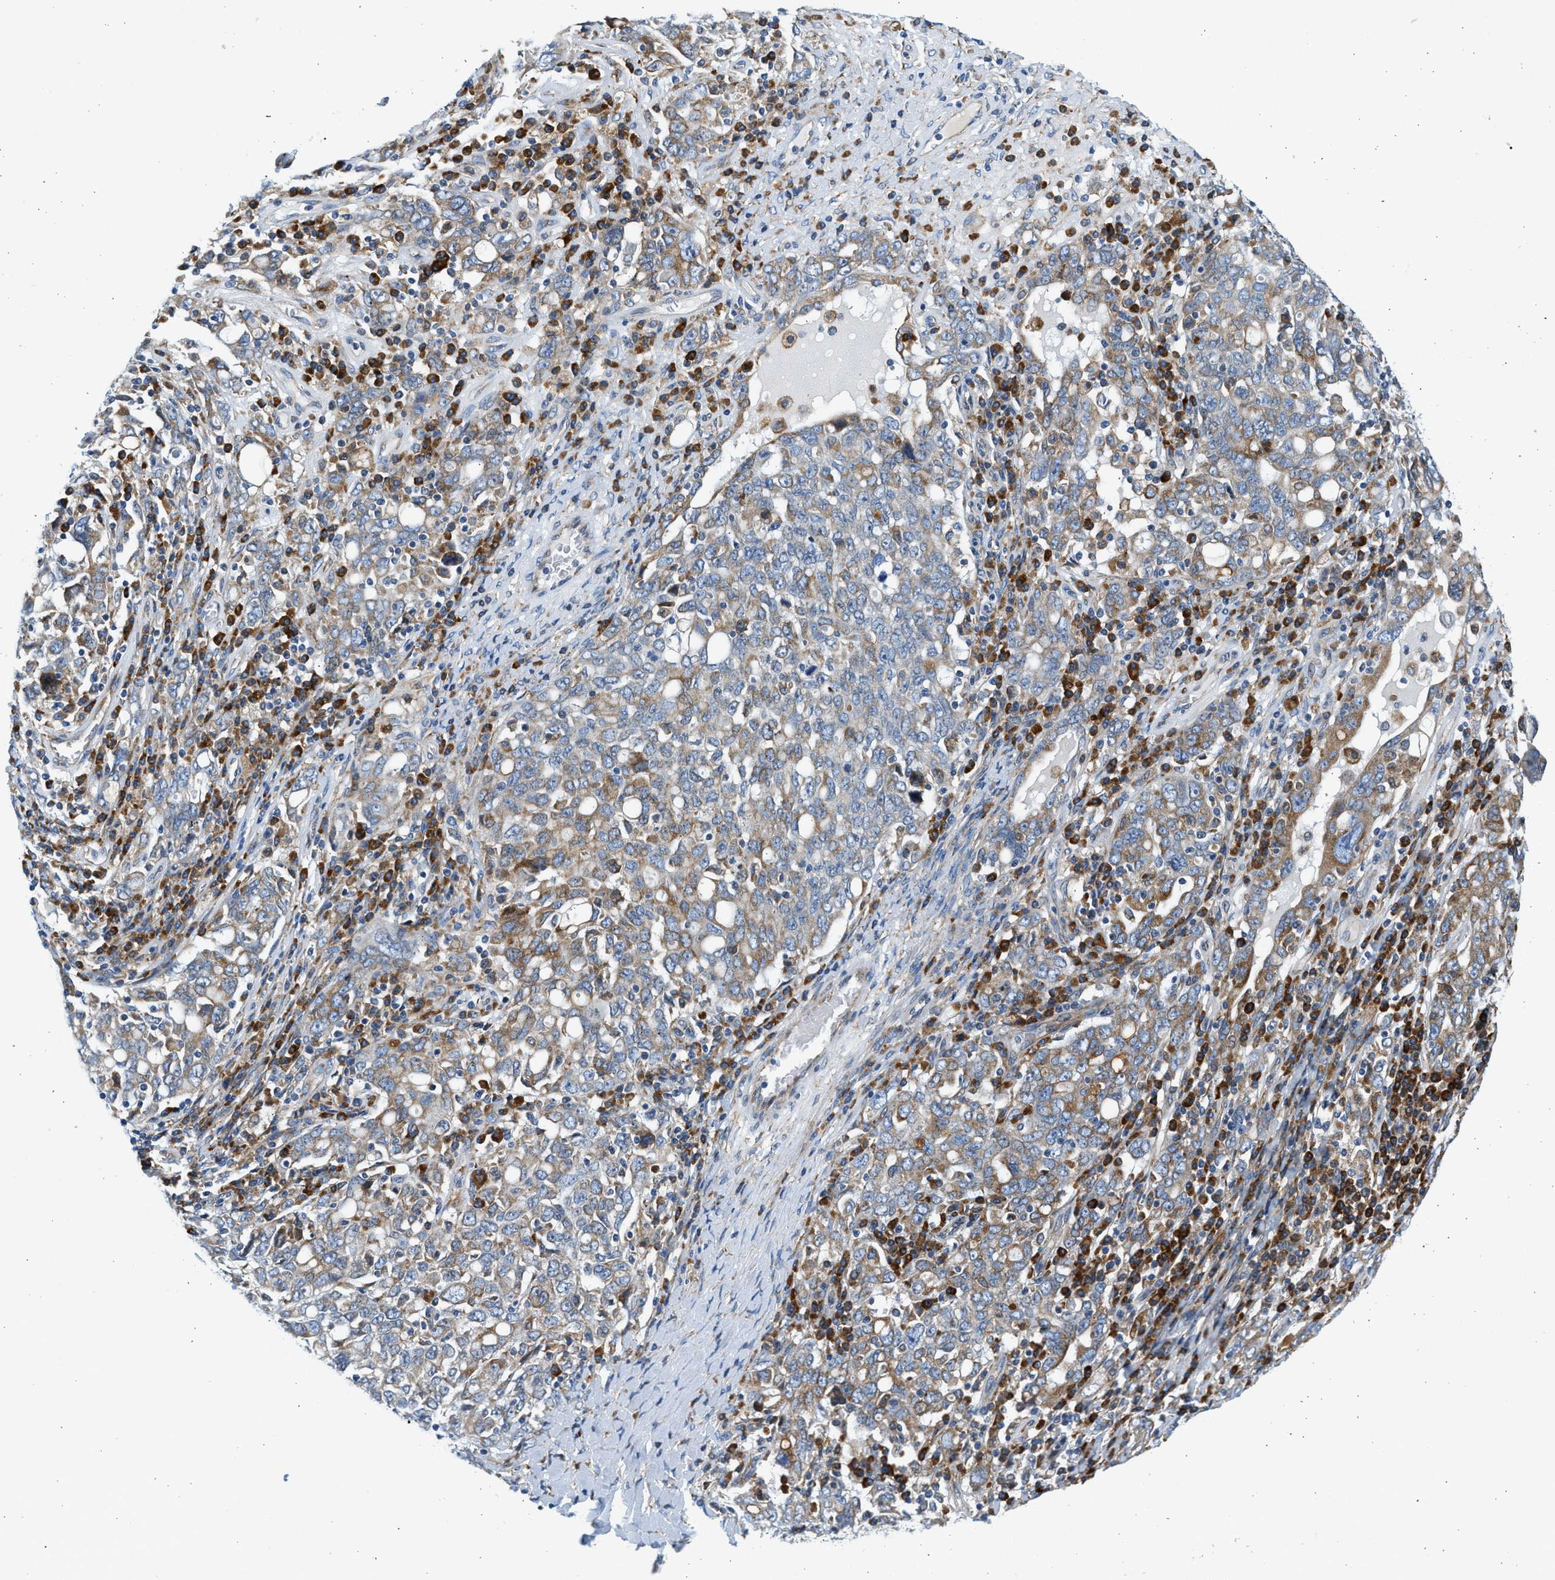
{"staining": {"intensity": "moderate", "quantity": ">75%", "location": "cytoplasmic/membranous"}, "tissue": "ovarian cancer", "cell_type": "Tumor cells", "image_type": "cancer", "snomed": [{"axis": "morphology", "description": "Carcinoma, endometroid"}, {"axis": "topography", "description": "Ovary"}], "caption": "IHC photomicrograph of ovarian cancer (endometroid carcinoma) stained for a protein (brown), which exhibits medium levels of moderate cytoplasmic/membranous positivity in approximately >75% of tumor cells.", "gene": "CNTN6", "patient": {"sex": "female", "age": 62}}